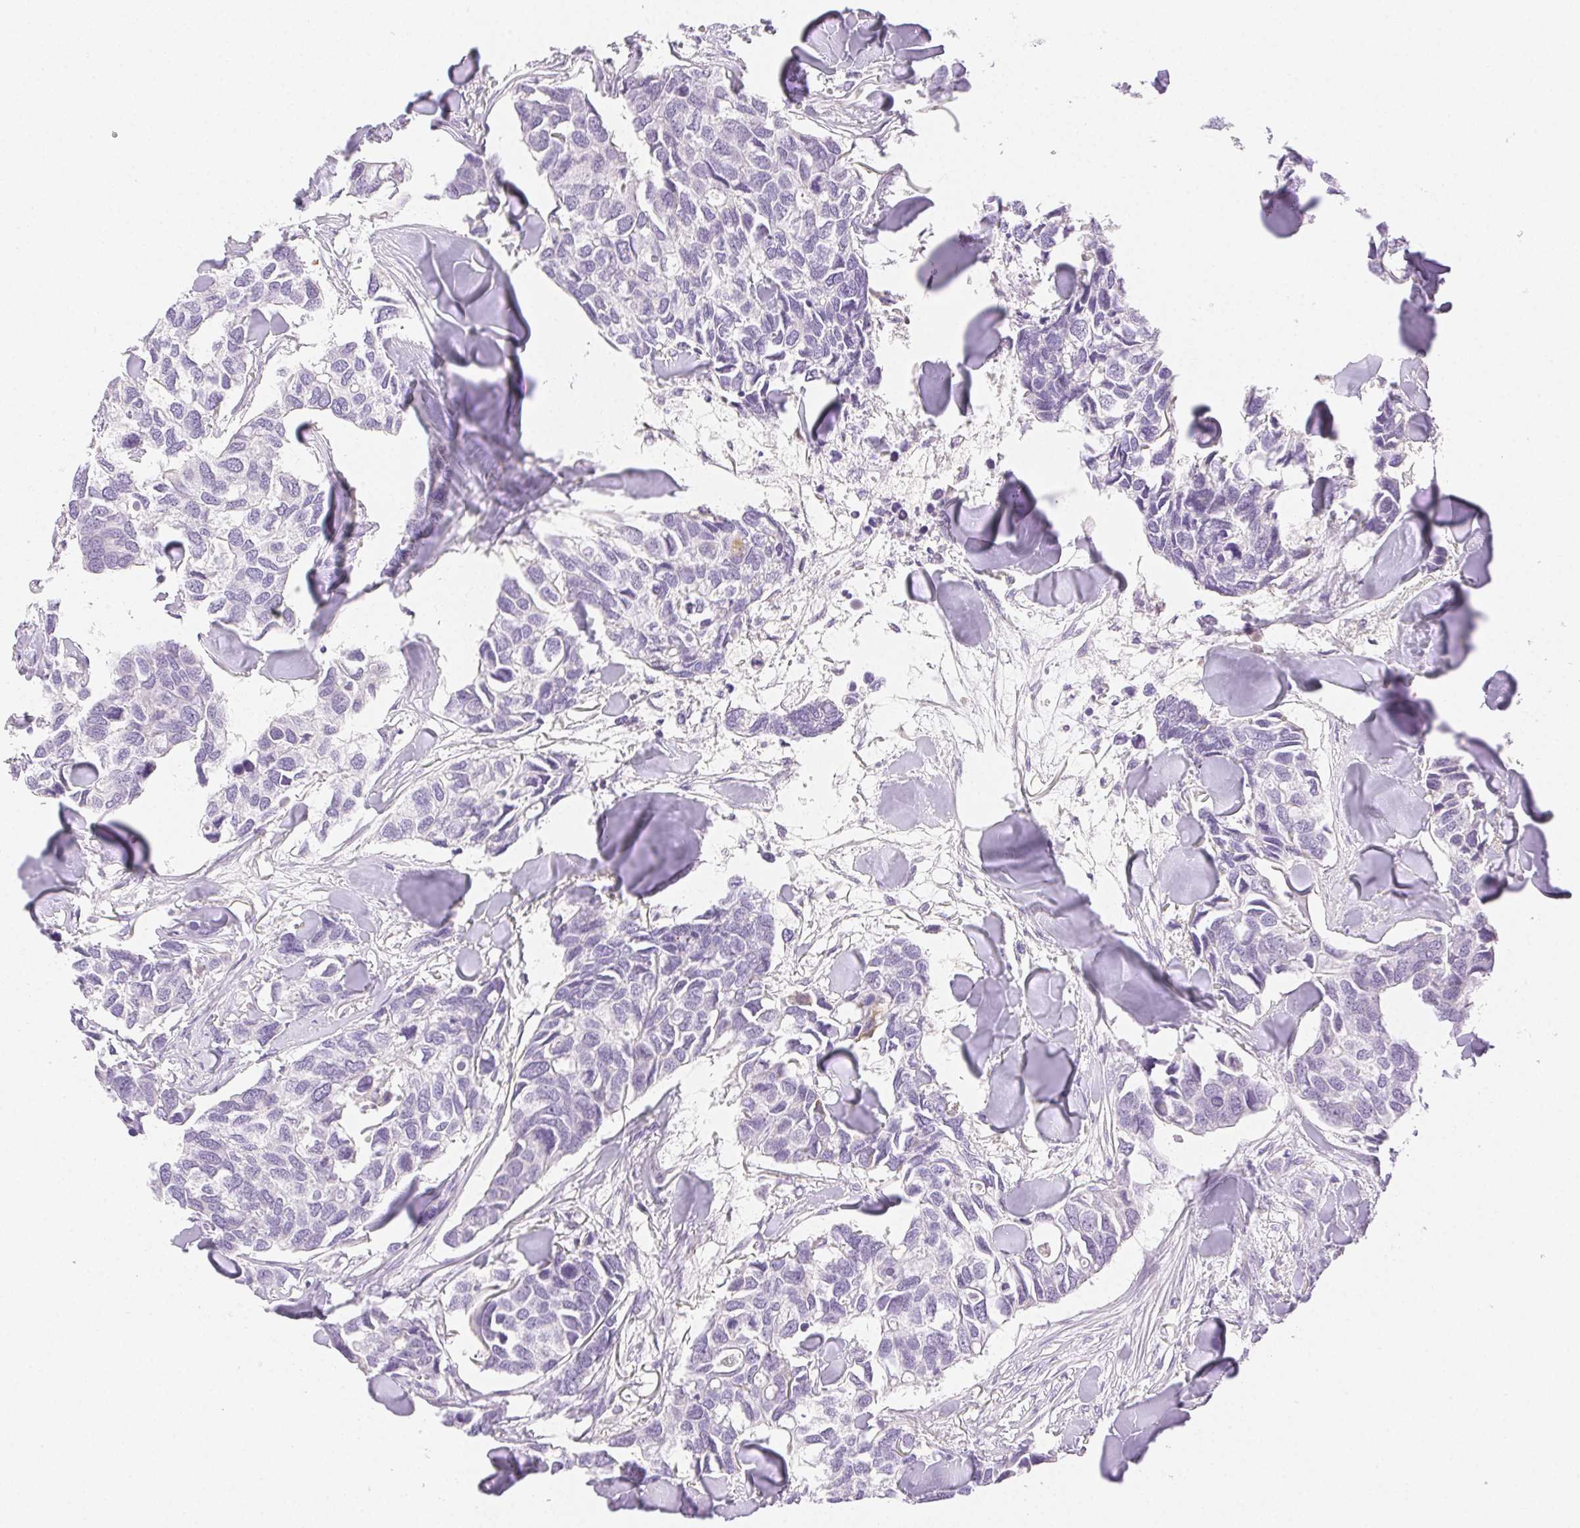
{"staining": {"intensity": "negative", "quantity": "none", "location": "none"}, "tissue": "breast cancer", "cell_type": "Tumor cells", "image_type": "cancer", "snomed": [{"axis": "morphology", "description": "Duct carcinoma"}, {"axis": "topography", "description": "Breast"}], "caption": "The micrograph shows no significant staining in tumor cells of infiltrating ductal carcinoma (breast).", "gene": "SPACA4", "patient": {"sex": "female", "age": 83}}